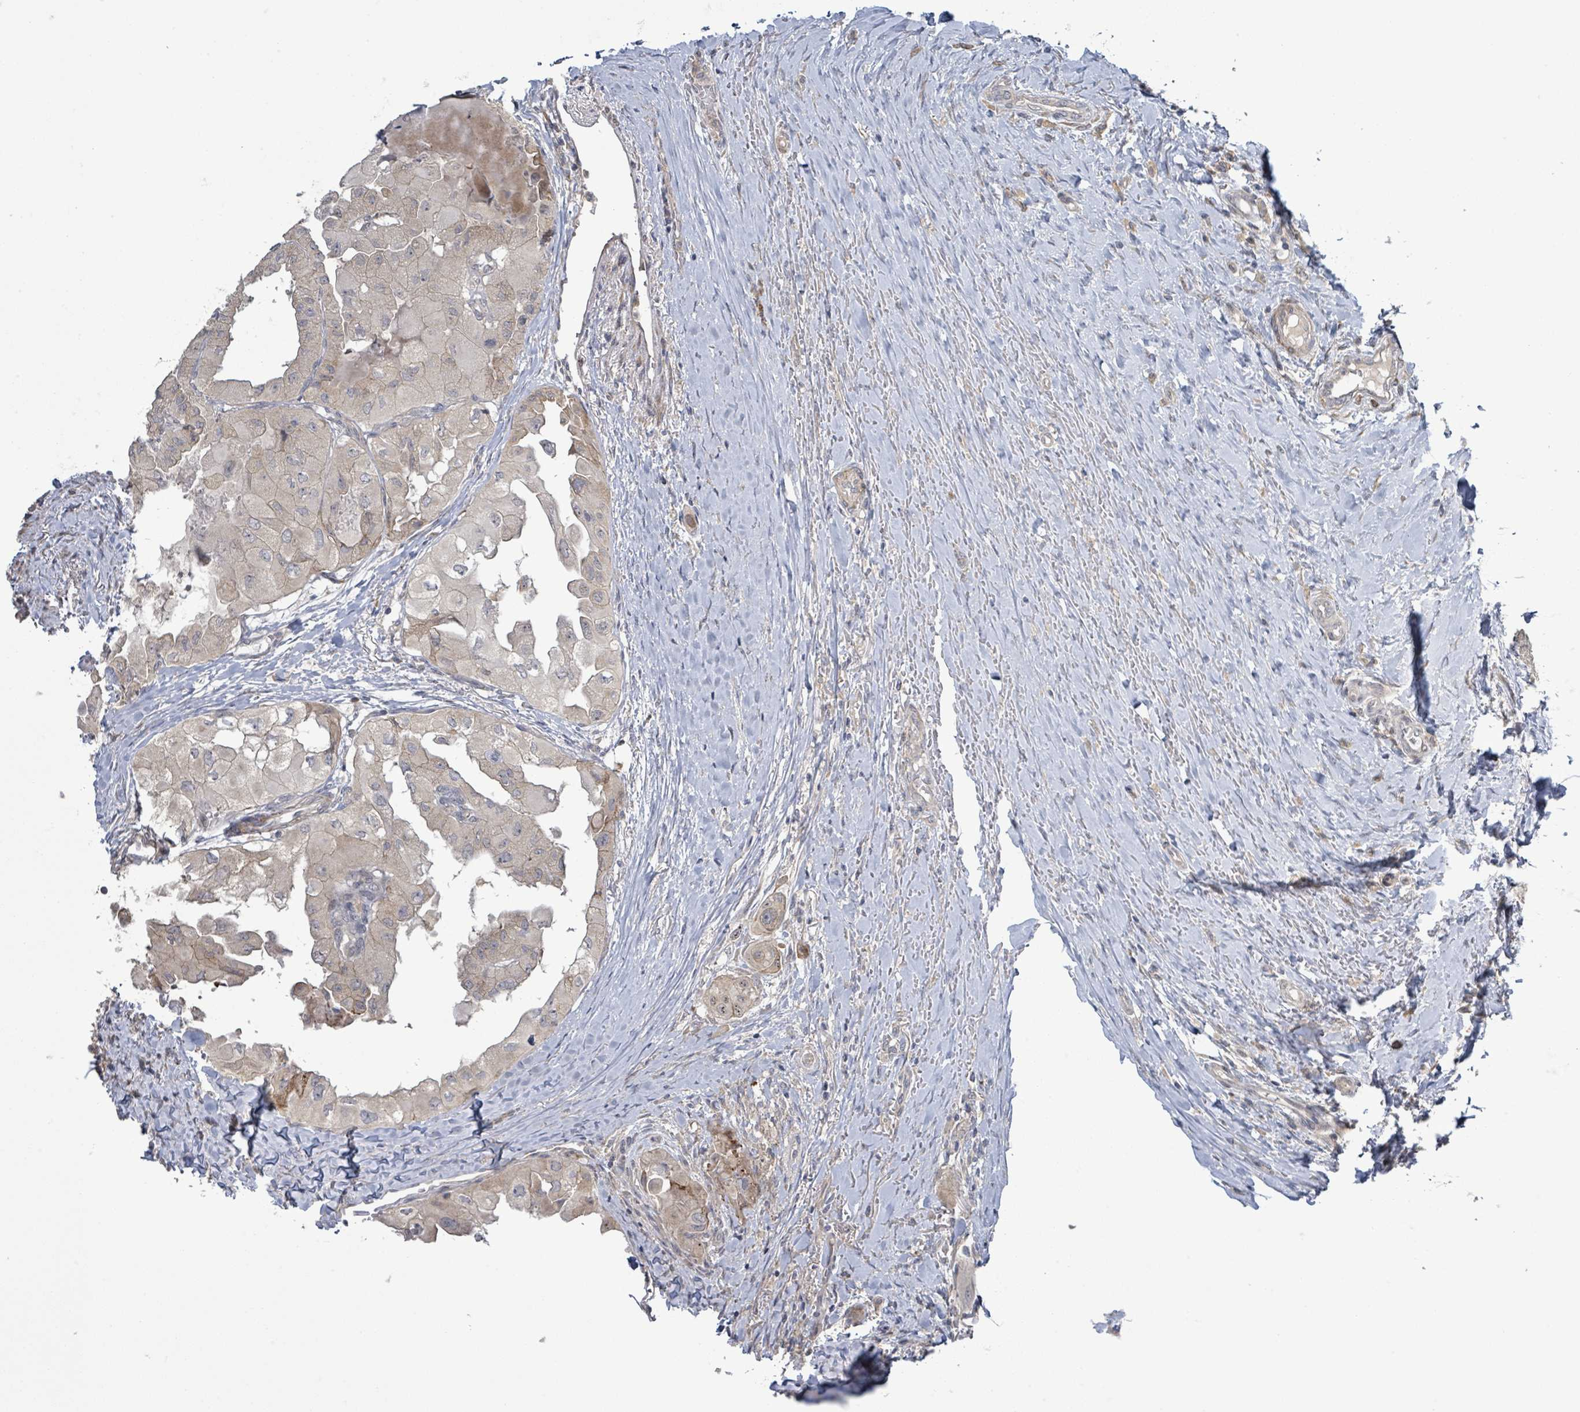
{"staining": {"intensity": "negative", "quantity": "none", "location": "none"}, "tissue": "thyroid cancer", "cell_type": "Tumor cells", "image_type": "cancer", "snomed": [{"axis": "morphology", "description": "Papillary adenocarcinoma, NOS"}, {"axis": "topography", "description": "Thyroid gland"}], "caption": "Micrograph shows no significant protein staining in tumor cells of thyroid cancer (papillary adenocarcinoma).", "gene": "SLIT3", "patient": {"sex": "female", "age": 59}}